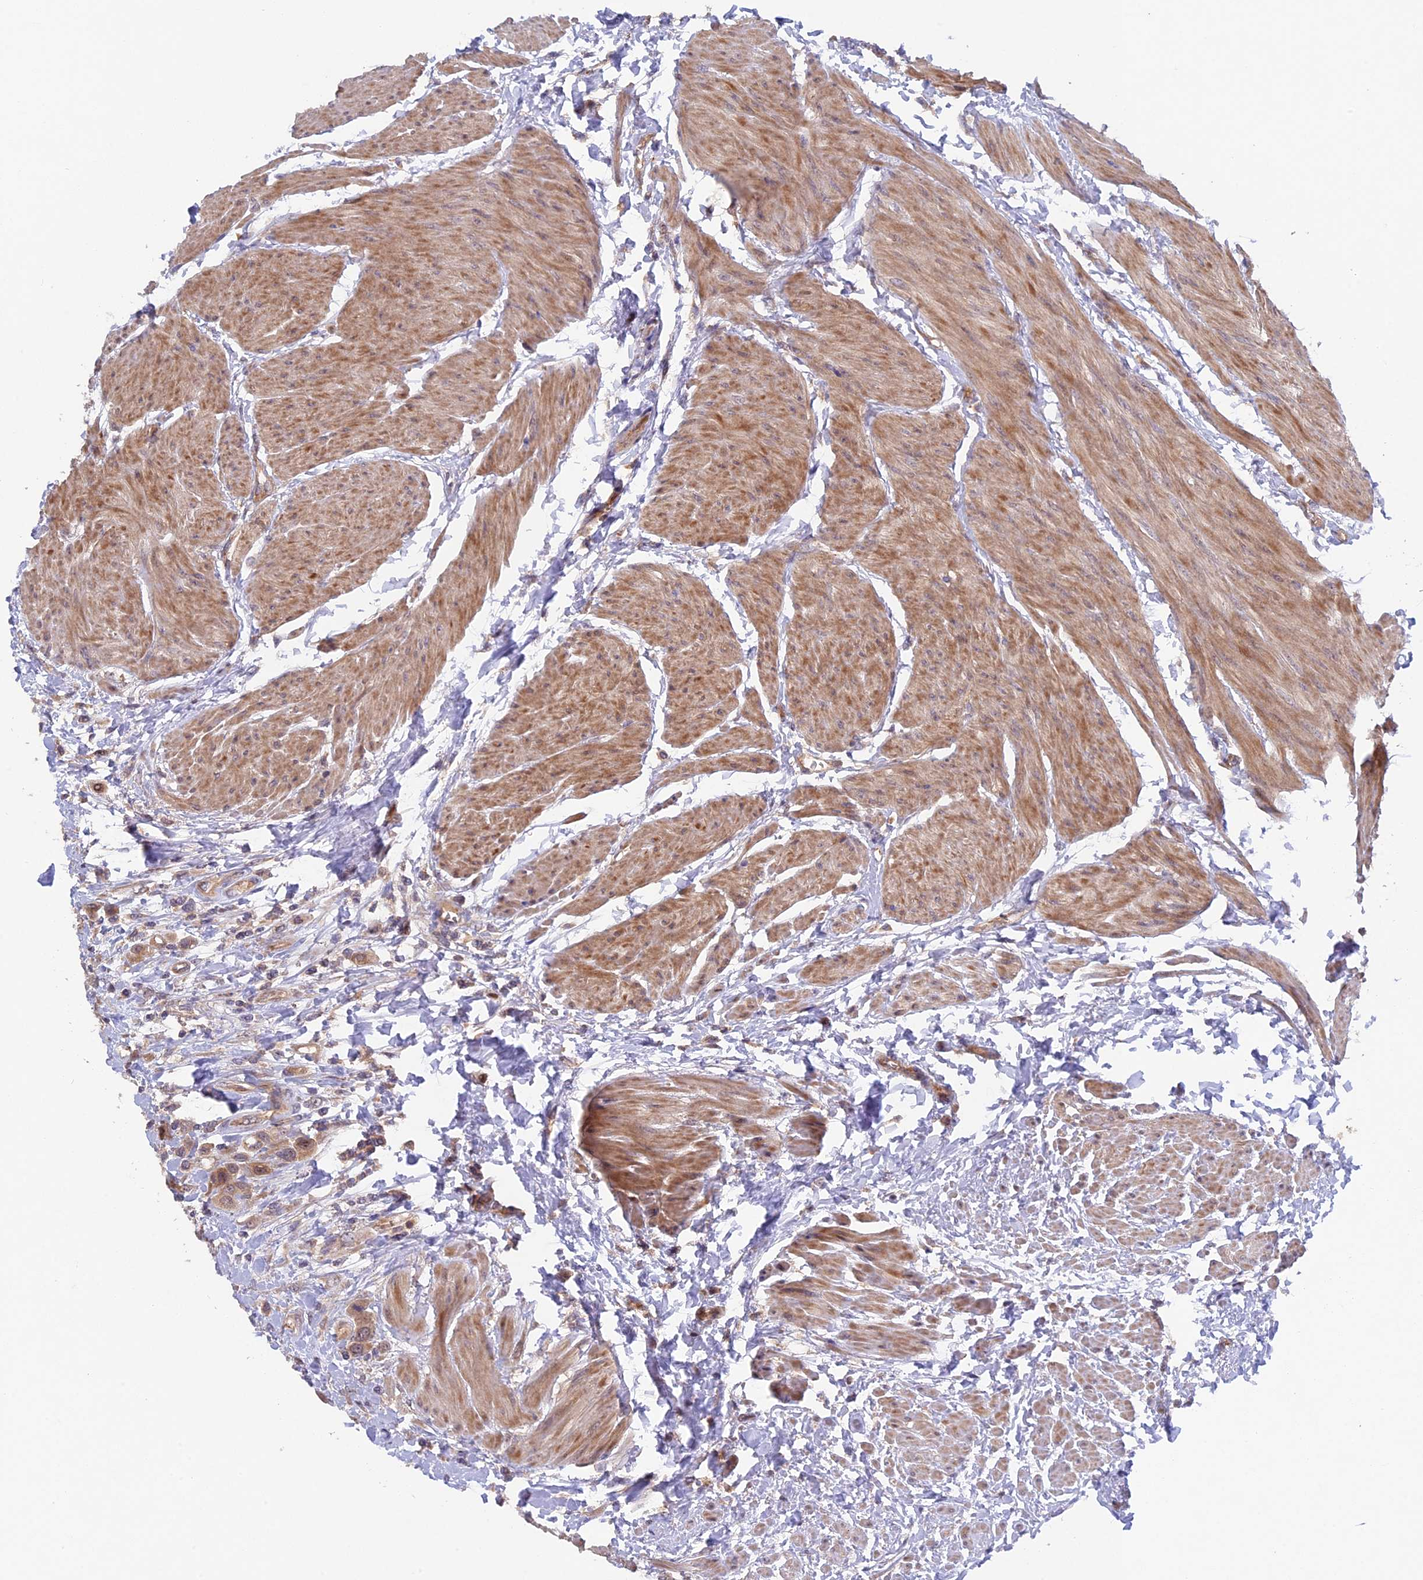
{"staining": {"intensity": "weak", "quantity": ">75%", "location": "cytoplasmic/membranous"}, "tissue": "urothelial cancer", "cell_type": "Tumor cells", "image_type": "cancer", "snomed": [{"axis": "morphology", "description": "Urothelial carcinoma, High grade"}, {"axis": "topography", "description": "Urinary bladder"}], "caption": "A low amount of weak cytoplasmic/membranous expression is appreciated in approximately >75% of tumor cells in urothelial cancer tissue. (Brightfield microscopy of DAB IHC at high magnification).", "gene": "FERMT1", "patient": {"sex": "male", "age": 50}}